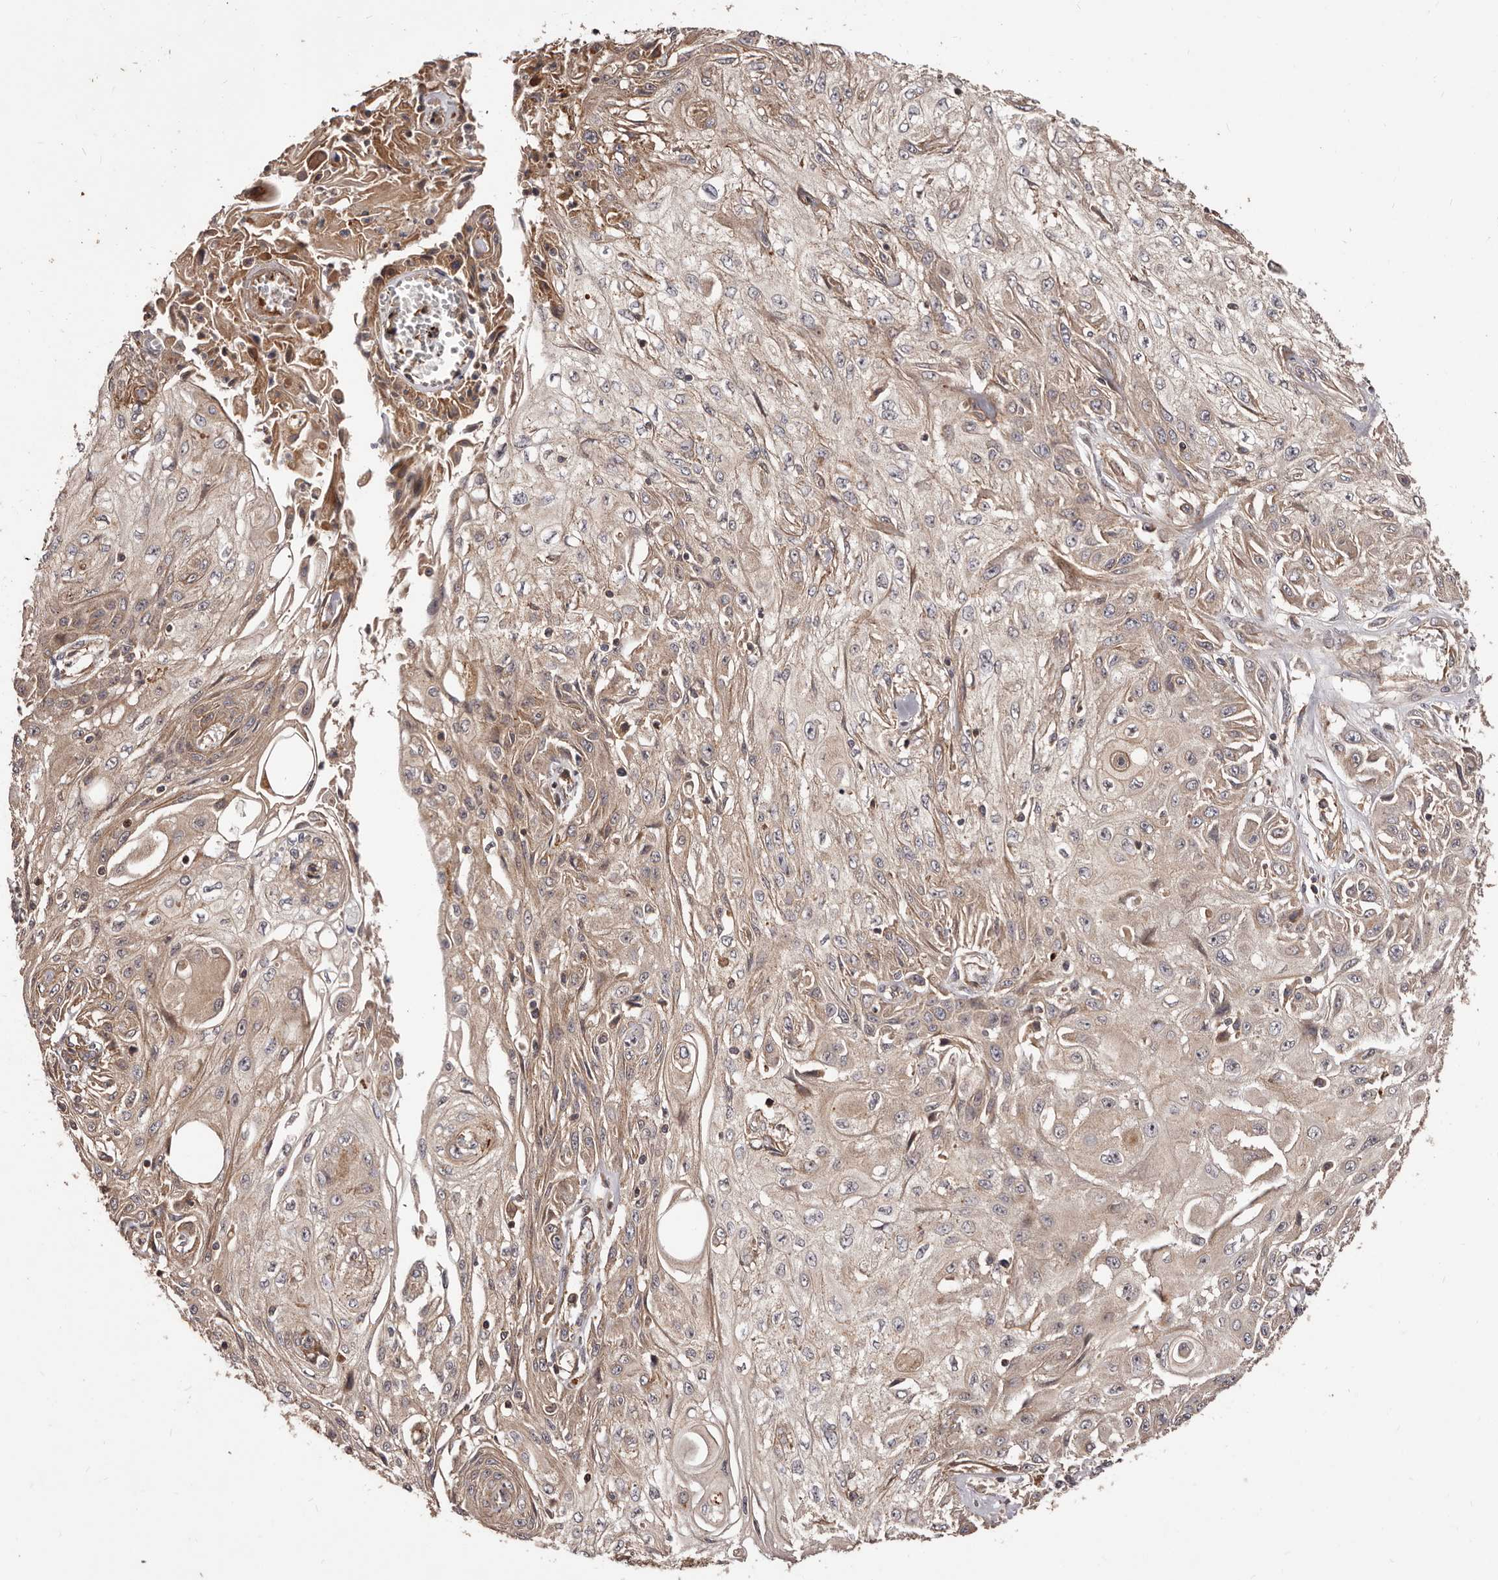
{"staining": {"intensity": "weak", "quantity": "25%-75%", "location": "cytoplasmic/membranous"}, "tissue": "skin cancer", "cell_type": "Tumor cells", "image_type": "cancer", "snomed": [{"axis": "morphology", "description": "Squamous cell carcinoma, NOS"}, {"axis": "morphology", "description": "Squamous cell carcinoma, metastatic, NOS"}, {"axis": "topography", "description": "Skin"}, {"axis": "topography", "description": "Lymph node"}], "caption": "Immunohistochemical staining of human skin squamous cell carcinoma demonstrates weak cytoplasmic/membranous protein expression in approximately 25%-75% of tumor cells. (DAB IHC with brightfield microscopy, high magnification).", "gene": "GTPBP1", "patient": {"sex": "male", "age": 75}}